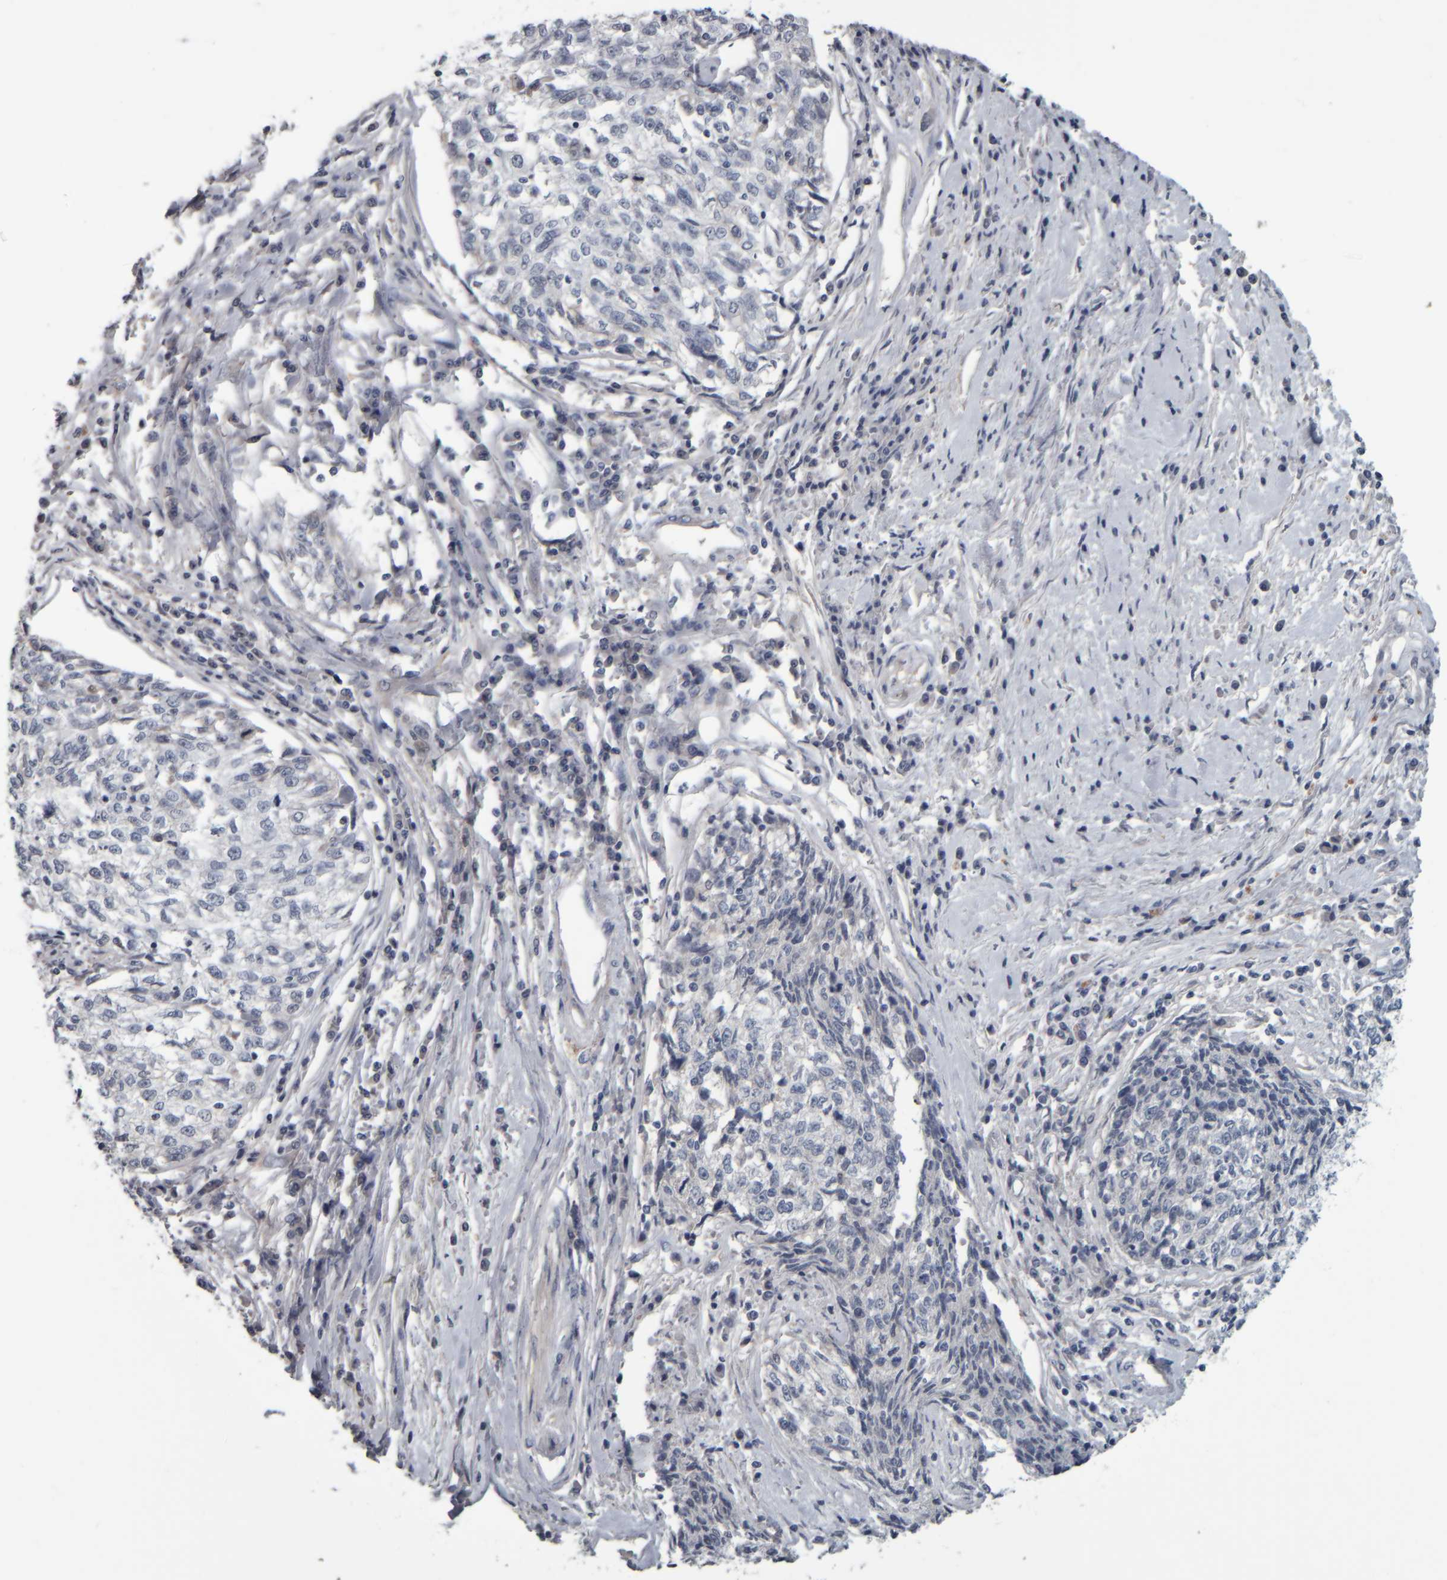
{"staining": {"intensity": "negative", "quantity": "none", "location": "none"}, "tissue": "cervical cancer", "cell_type": "Tumor cells", "image_type": "cancer", "snomed": [{"axis": "morphology", "description": "Squamous cell carcinoma, NOS"}, {"axis": "topography", "description": "Cervix"}], "caption": "The IHC image has no significant expression in tumor cells of cervical cancer (squamous cell carcinoma) tissue.", "gene": "CAVIN4", "patient": {"sex": "female", "age": 57}}